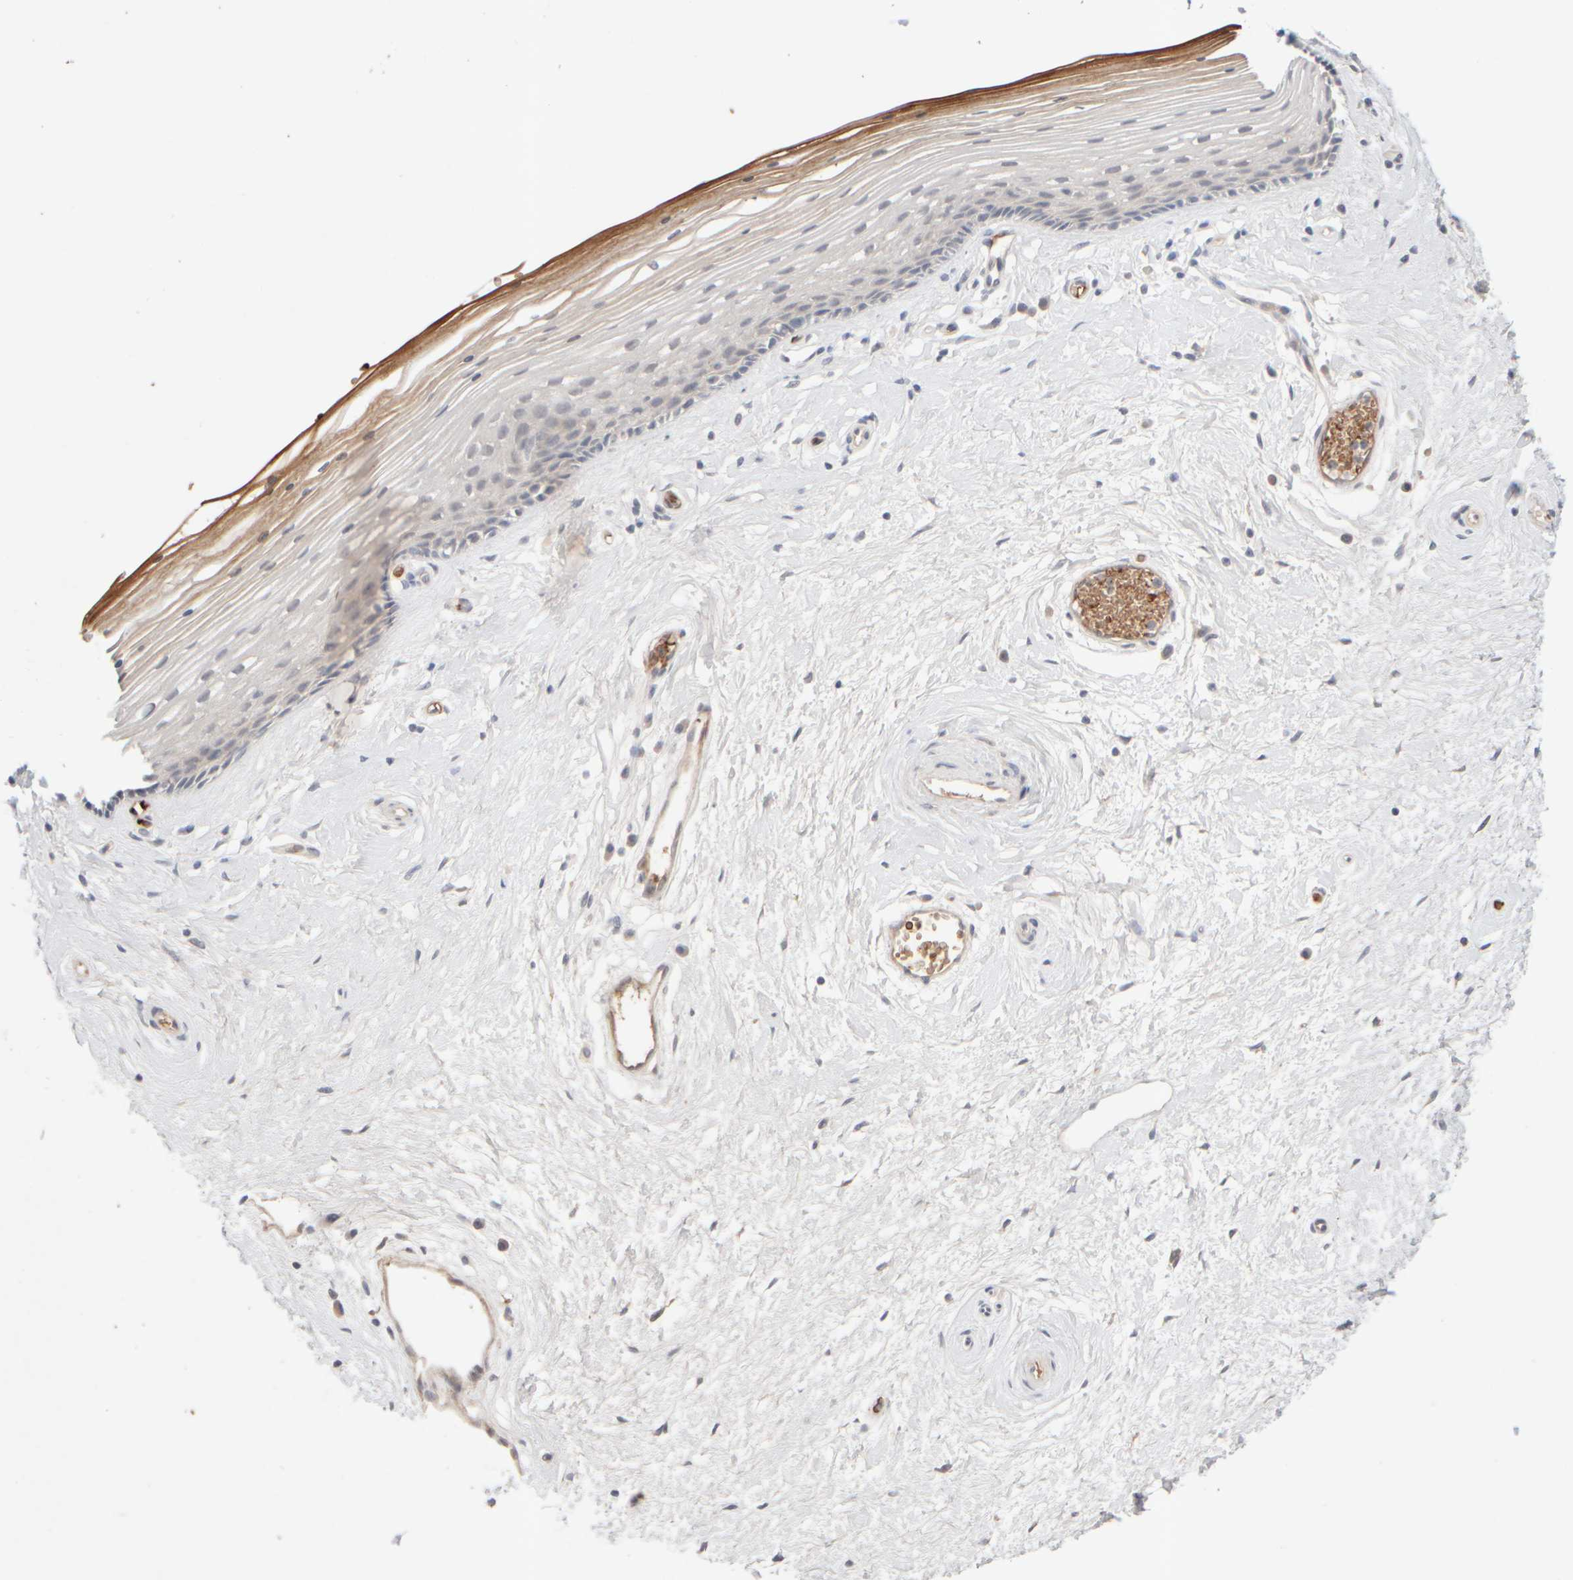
{"staining": {"intensity": "moderate", "quantity": "<25%", "location": "cytoplasmic/membranous"}, "tissue": "vagina", "cell_type": "Squamous epithelial cells", "image_type": "normal", "snomed": [{"axis": "morphology", "description": "Normal tissue, NOS"}, {"axis": "topography", "description": "Vagina"}], "caption": "A low amount of moderate cytoplasmic/membranous expression is appreciated in about <25% of squamous epithelial cells in unremarkable vagina.", "gene": "MST1", "patient": {"sex": "female", "age": 46}}